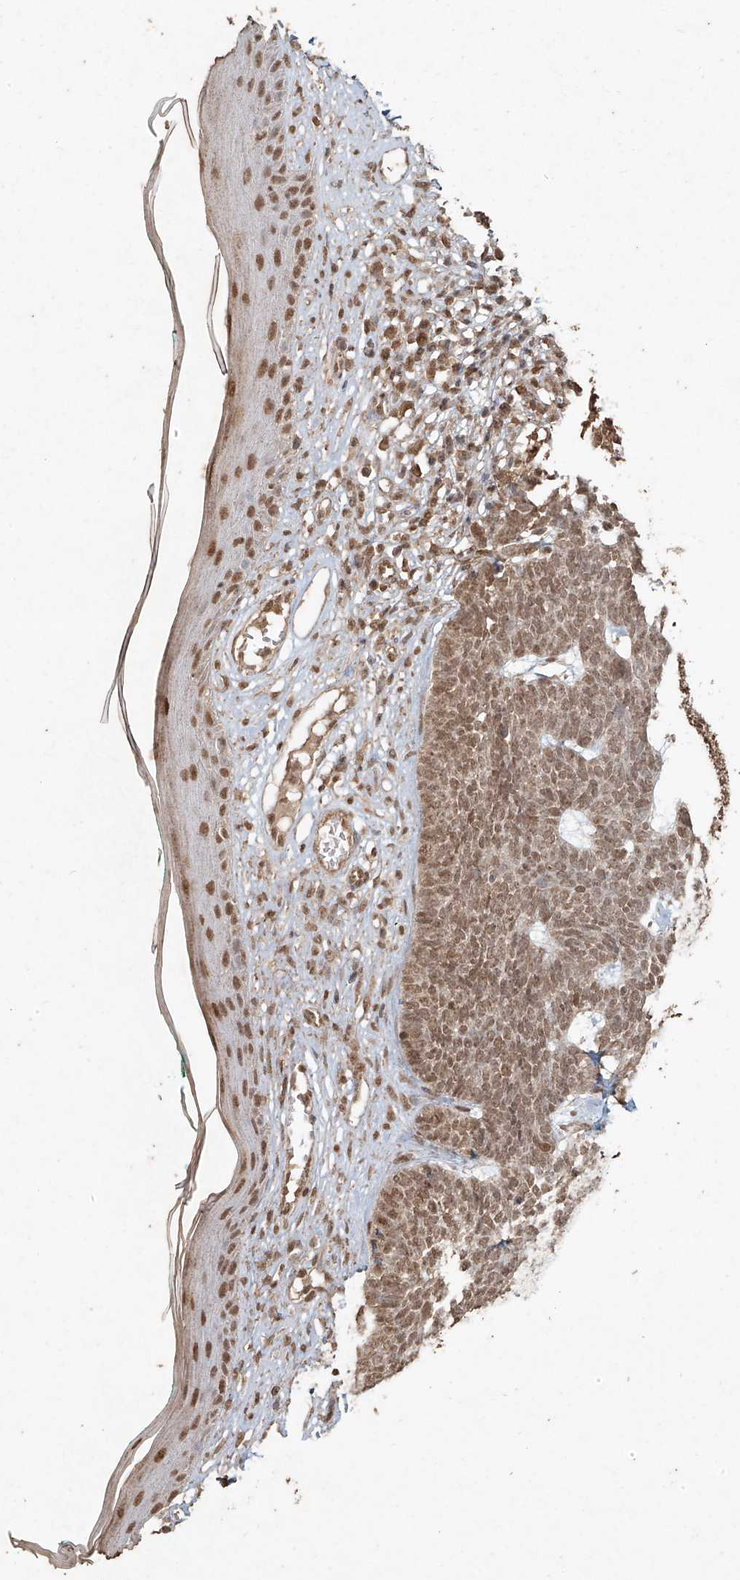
{"staining": {"intensity": "moderate", "quantity": ">75%", "location": "nuclear"}, "tissue": "skin cancer", "cell_type": "Tumor cells", "image_type": "cancer", "snomed": [{"axis": "morphology", "description": "Basal cell carcinoma"}, {"axis": "topography", "description": "Skin"}], "caption": "This is an image of IHC staining of skin cancer, which shows moderate staining in the nuclear of tumor cells.", "gene": "TIGAR", "patient": {"sex": "female", "age": 84}}